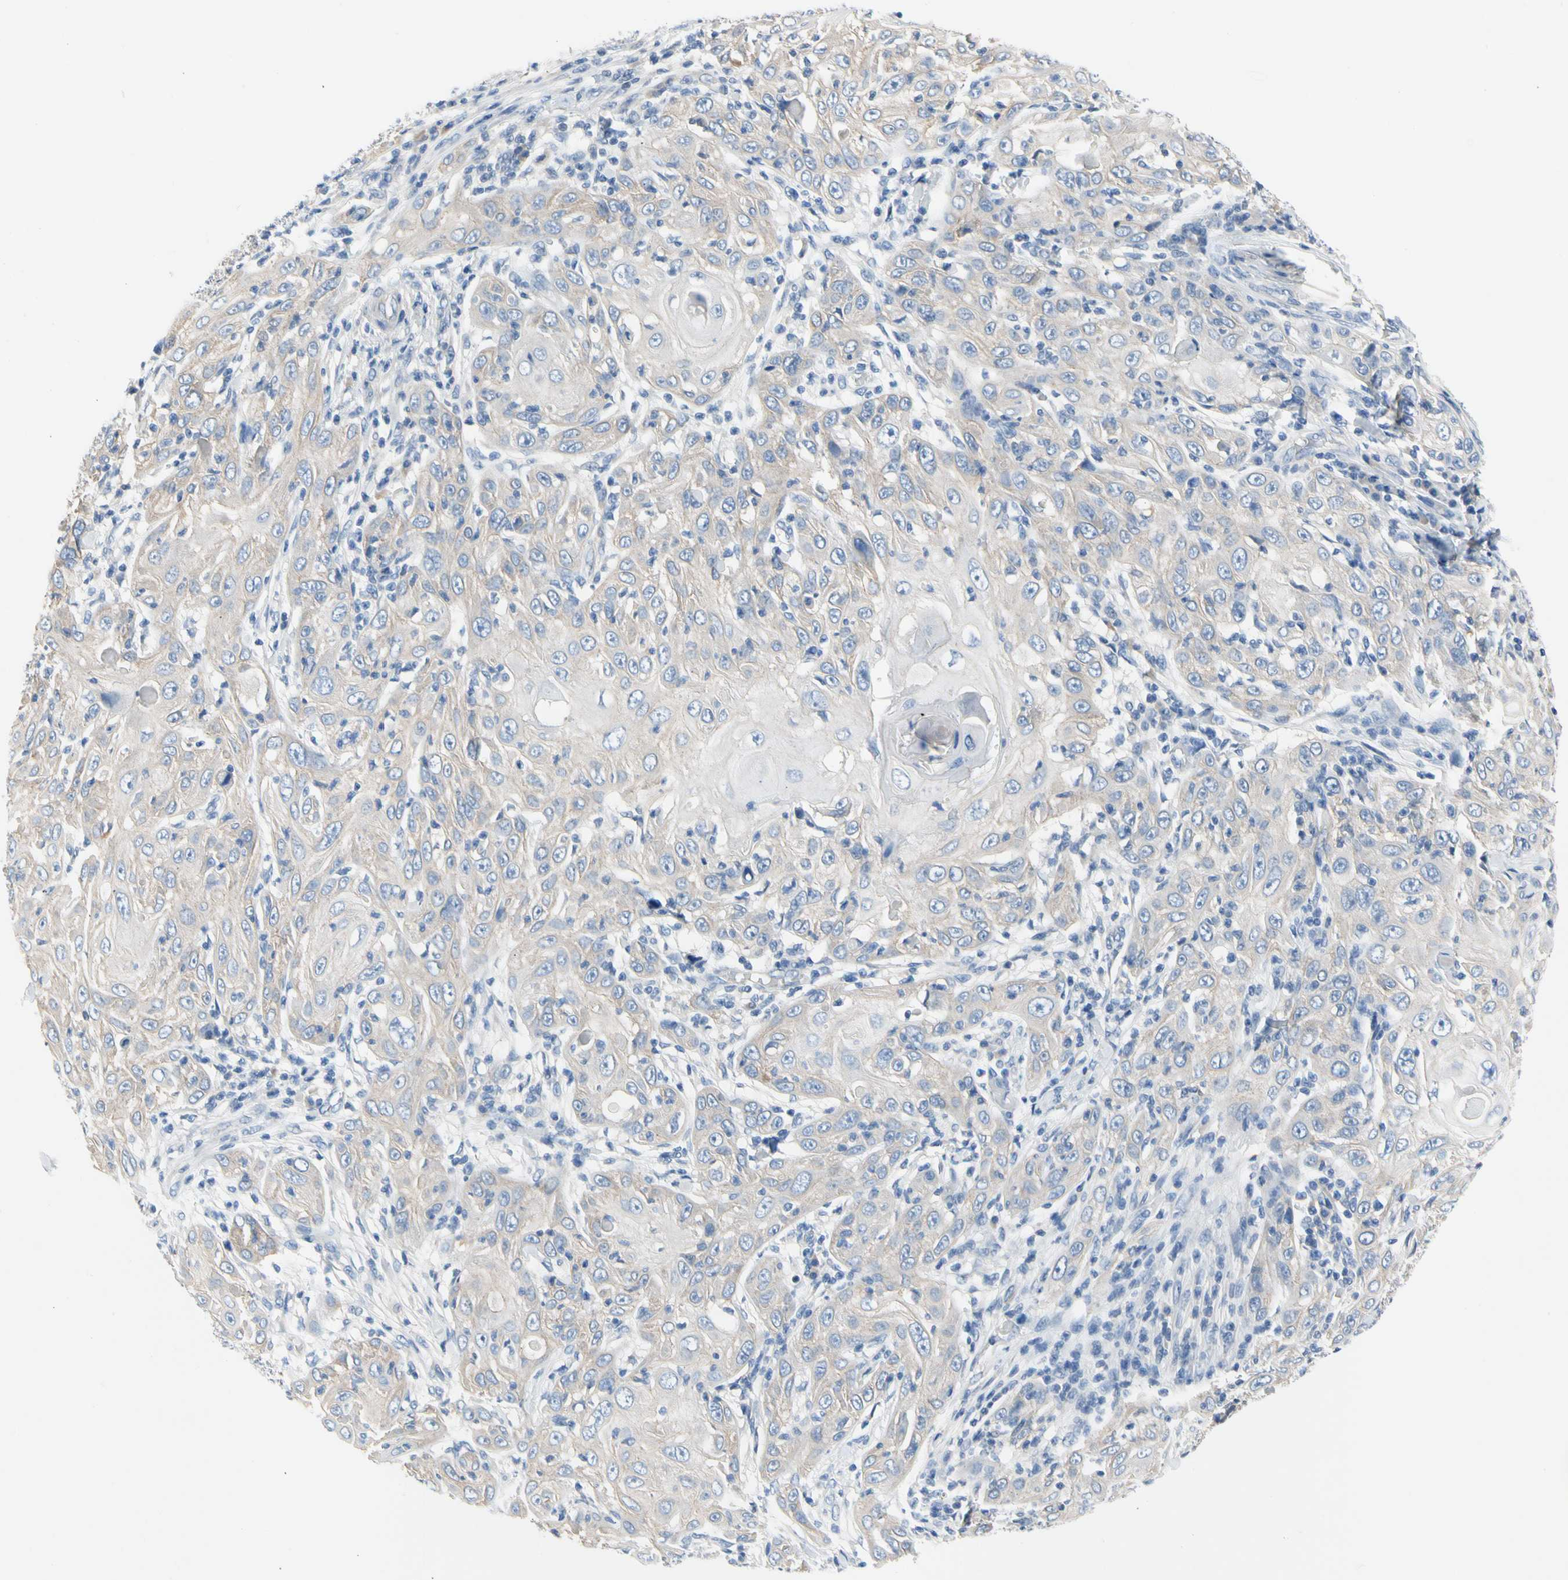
{"staining": {"intensity": "weak", "quantity": "<25%", "location": "cytoplasmic/membranous"}, "tissue": "skin cancer", "cell_type": "Tumor cells", "image_type": "cancer", "snomed": [{"axis": "morphology", "description": "Squamous cell carcinoma, NOS"}, {"axis": "topography", "description": "Skin"}], "caption": "Tumor cells show no significant protein expression in skin cancer. (Immunohistochemistry, brightfield microscopy, high magnification).", "gene": "CA14", "patient": {"sex": "female", "age": 88}}